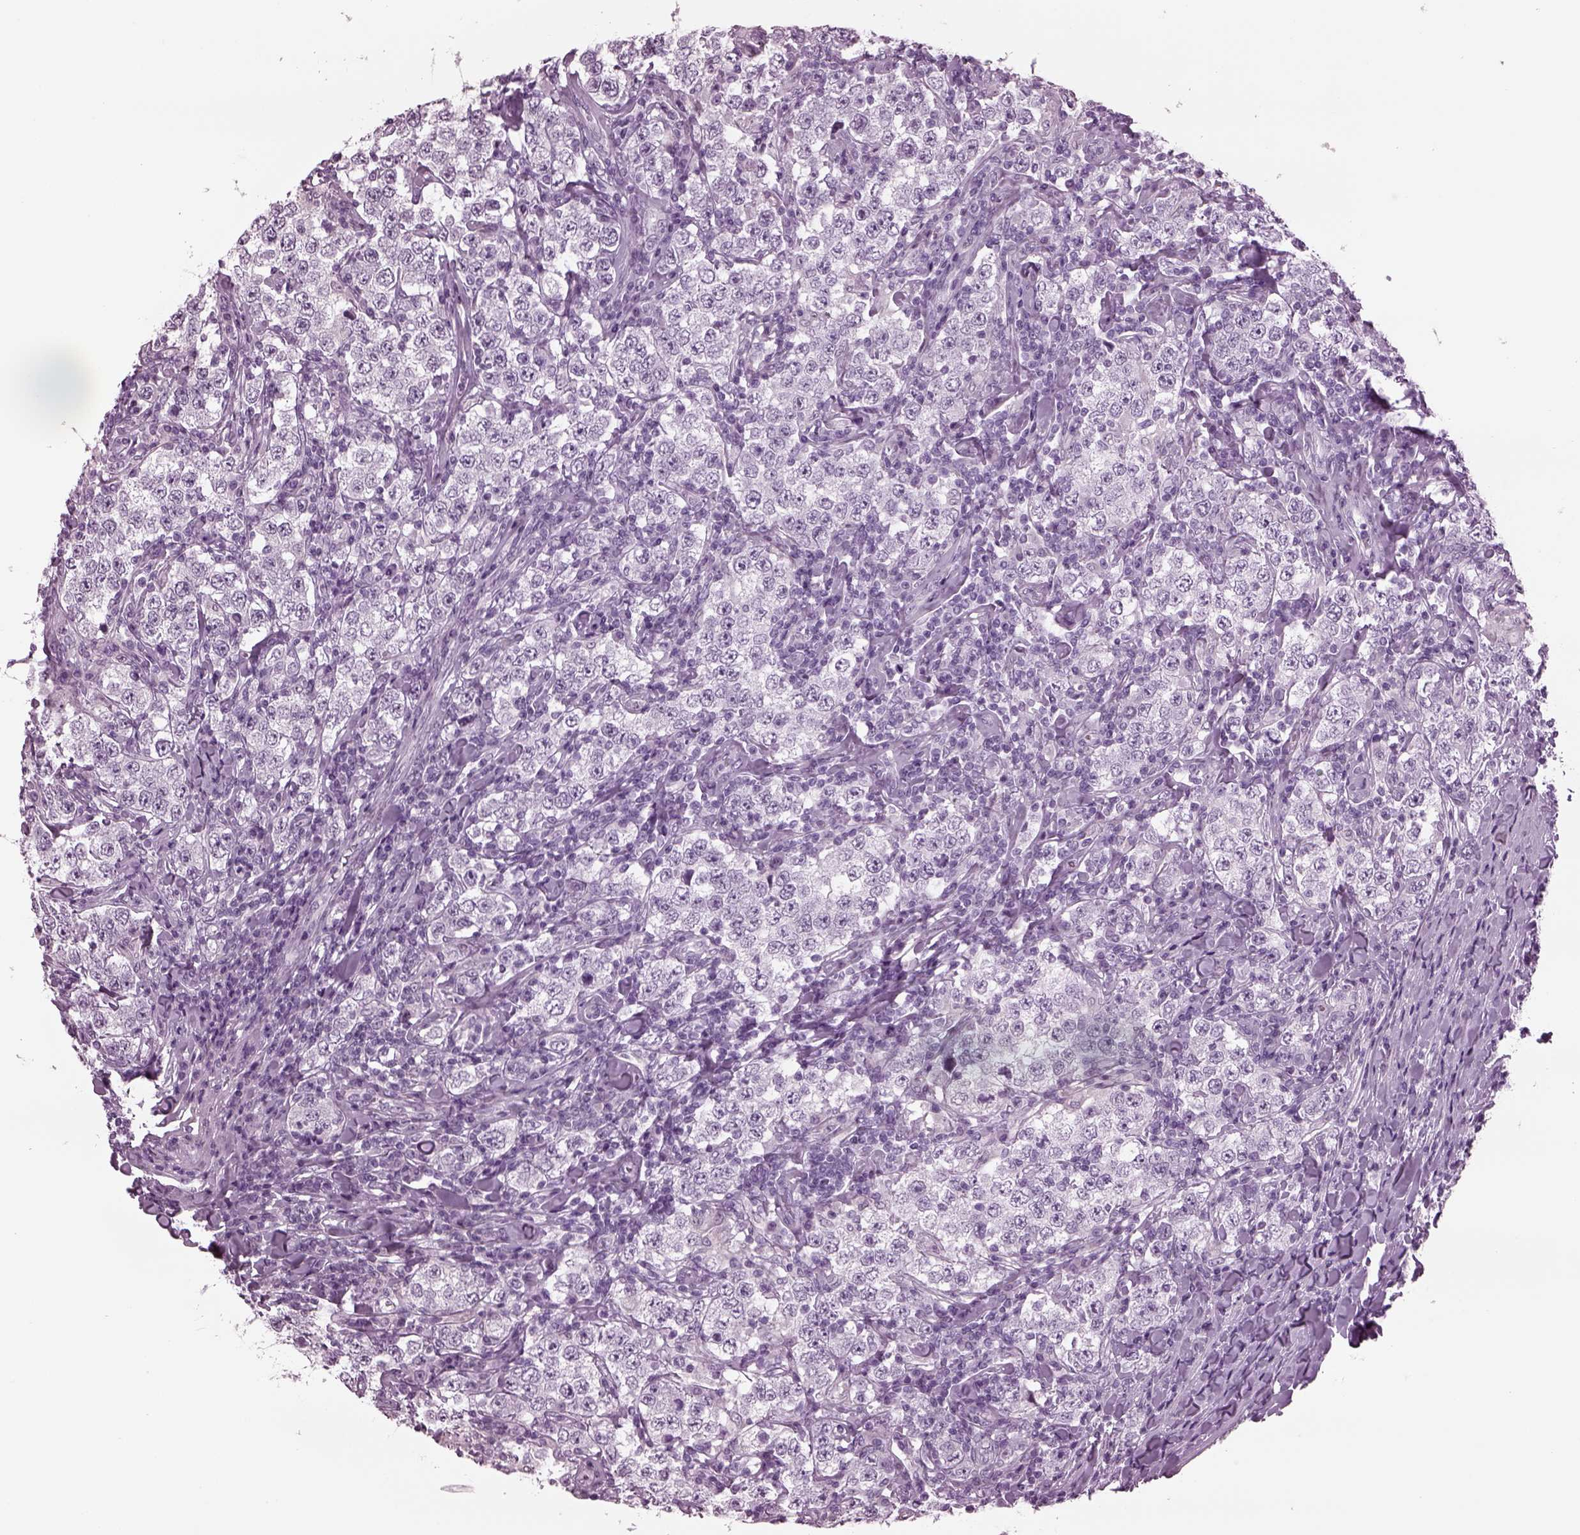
{"staining": {"intensity": "negative", "quantity": "none", "location": "none"}, "tissue": "testis cancer", "cell_type": "Tumor cells", "image_type": "cancer", "snomed": [{"axis": "morphology", "description": "Seminoma, NOS"}, {"axis": "morphology", "description": "Carcinoma, Embryonal, NOS"}, {"axis": "topography", "description": "Testis"}], "caption": "High magnification brightfield microscopy of testis cancer stained with DAB (3,3'-diaminobenzidine) (brown) and counterstained with hematoxylin (blue): tumor cells show no significant staining.", "gene": "TPPP2", "patient": {"sex": "male", "age": 41}}